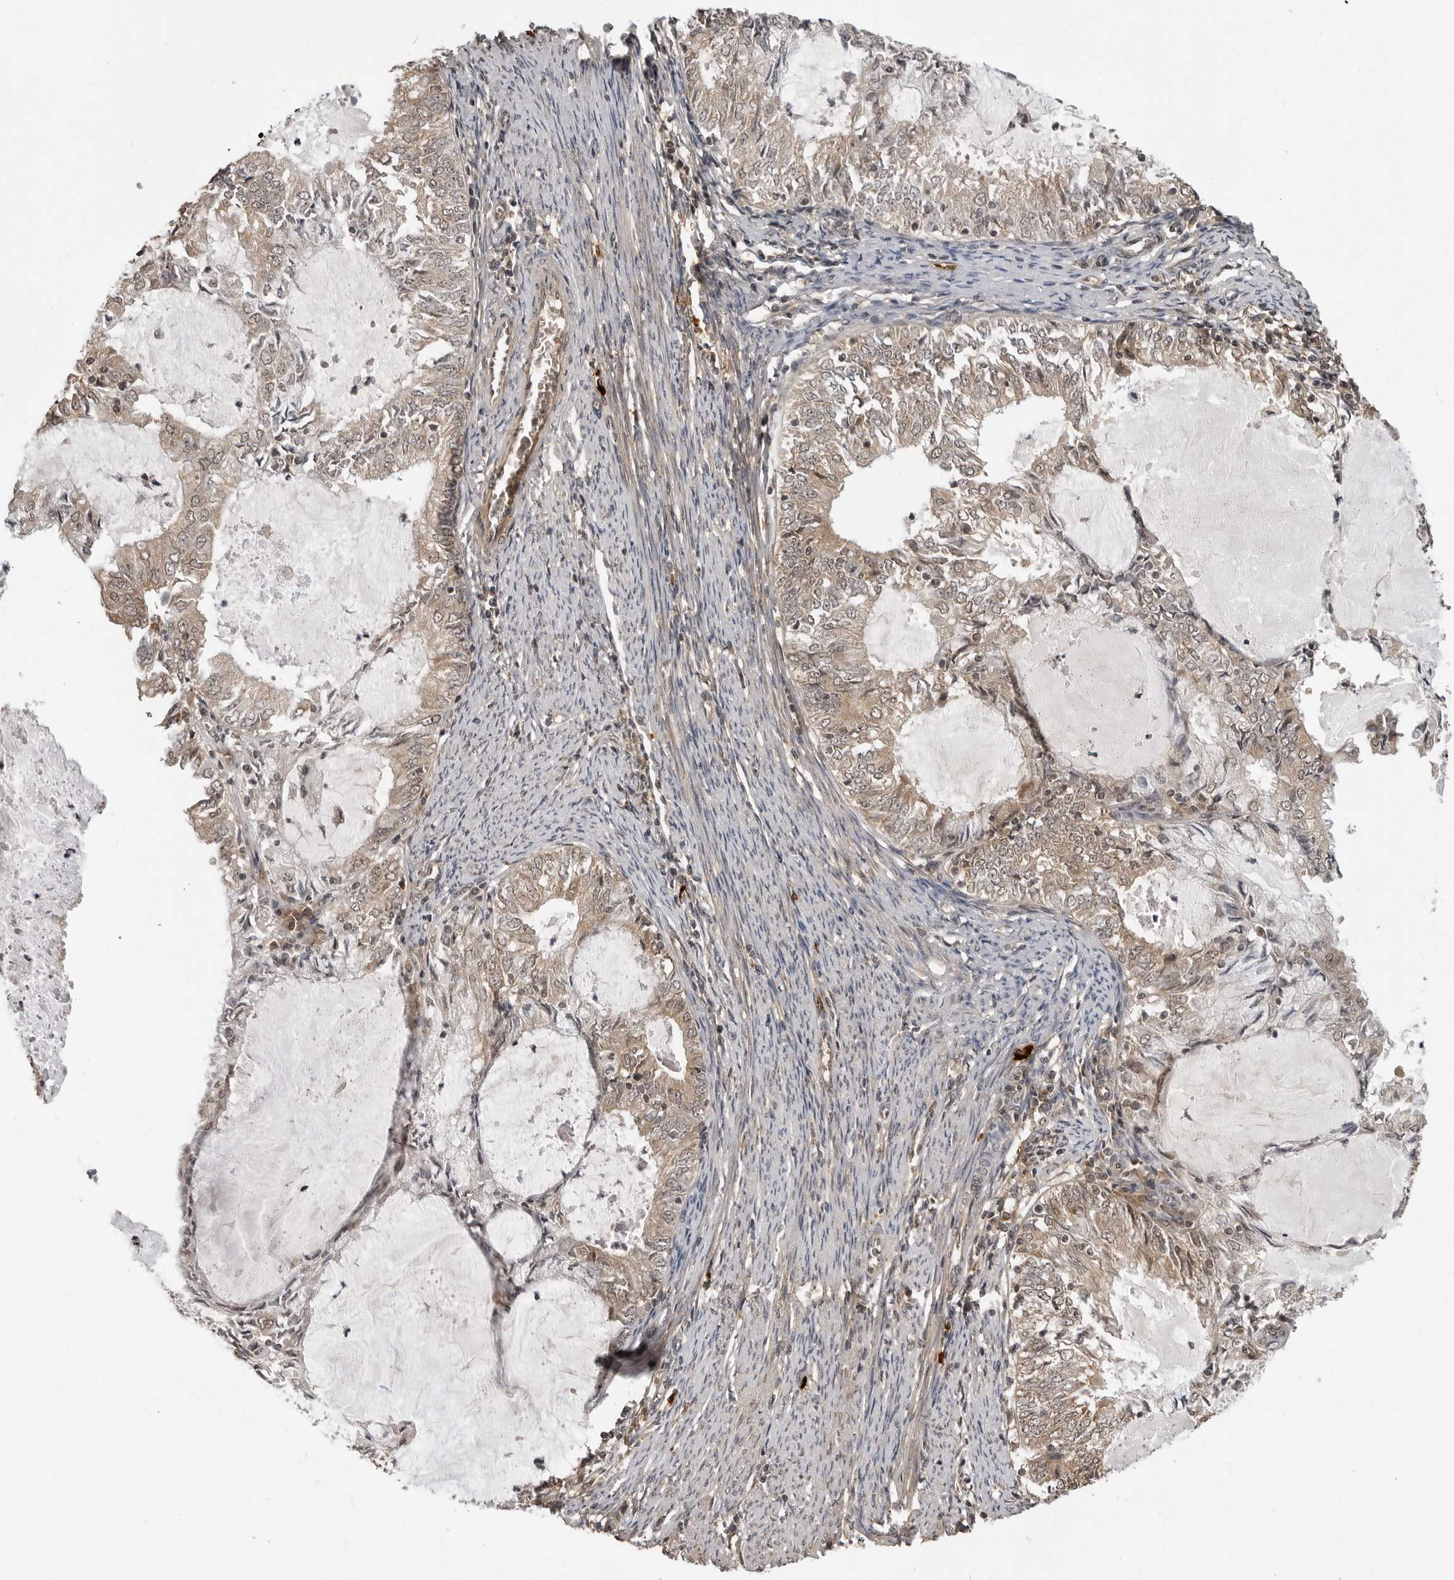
{"staining": {"intensity": "weak", "quantity": ">75%", "location": "cytoplasmic/membranous,nuclear"}, "tissue": "endometrial cancer", "cell_type": "Tumor cells", "image_type": "cancer", "snomed": [{"axis": "morphology", "description": "Adenocarcinoma, NOS"}, {"axis": "topography", "description": "Endometrium"}], "caption": "Endometrial cancer (adenocarcinoma) tissue displays weak cytoplasmic/membranous and nuclear positivity in about >75% of tumor cells, visualized by immunohistochemistry.", "gene": "IL24", "patient": {"sex": "female", "age": 57}}